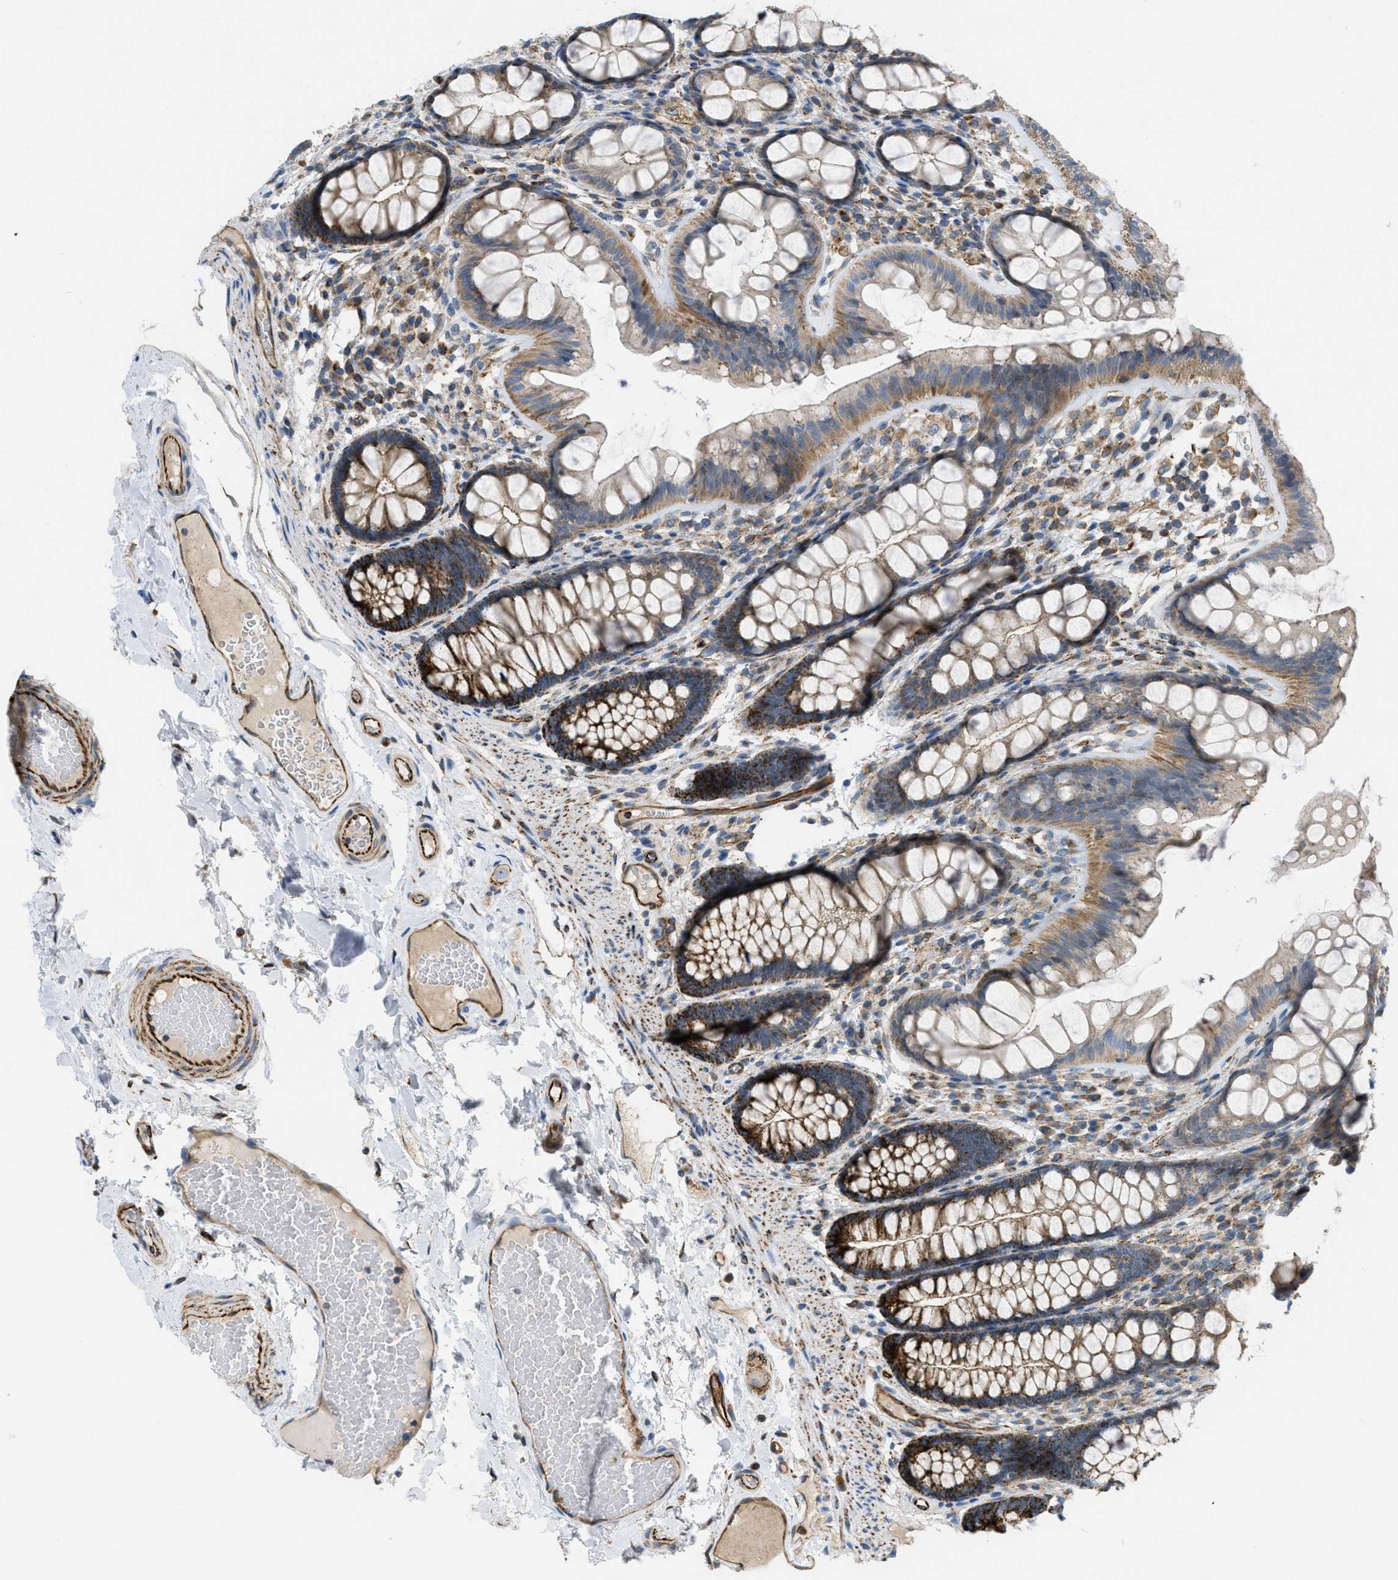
{"staining": {"intensity": "moderate", "quantity": "25%-75%", "location": "cytoplasmic/membranous"}, "tissue": "colon", "cell_type": "Endothelial cells", "image_type": "normal", "snomed": [{"axis": "morphology", "description": "Normal tissue, NOS"}, {"axis": "topography", "description": "Colon"}], "caption": "Colon stained with a brown dye exhibits moderate cytoplasmic/membranous positive staining in about 25%-75% of endothelial cells.", "gene": "BTN3A1", "patient": {"sex": "female", "age": 56}}